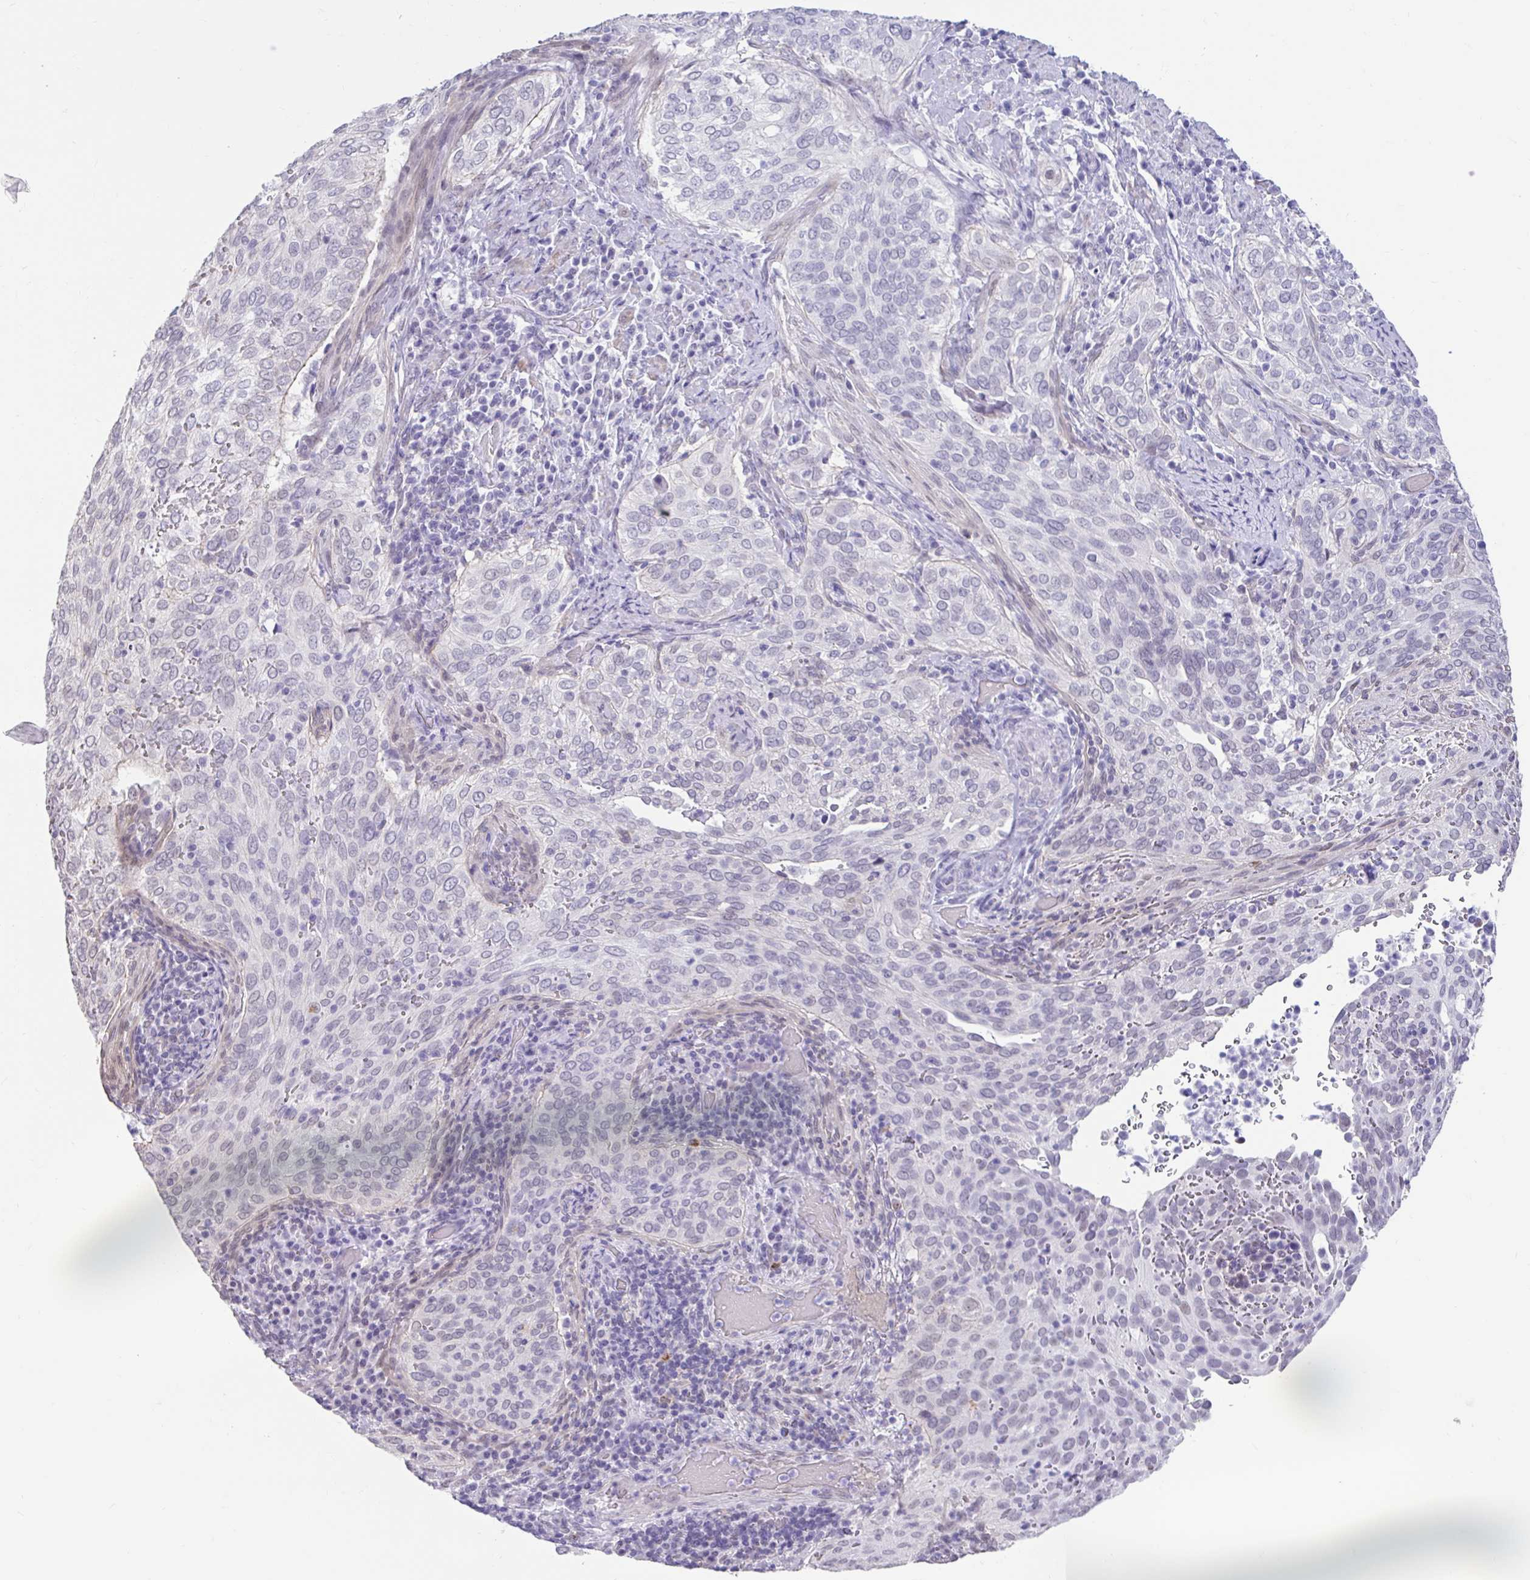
{"staining": {"intensity": "negative", "quantity": "none", "location": "none"}, "tissue": "cervical cancer", "cell_type": "Tumor cells", "image_type": "cancer", "snomed": [{"axis": "morphology", "description": "Squamous cell carcinoma, NOS"}, {"axis": "topography", "description": "Cervix"}], "caption": "A histopathology image of human cervical squamous cell carcinoma is negative for staining in tumor cells.", "gene": "DCAF17", "patient": {"sex": "female", "age": 38}}